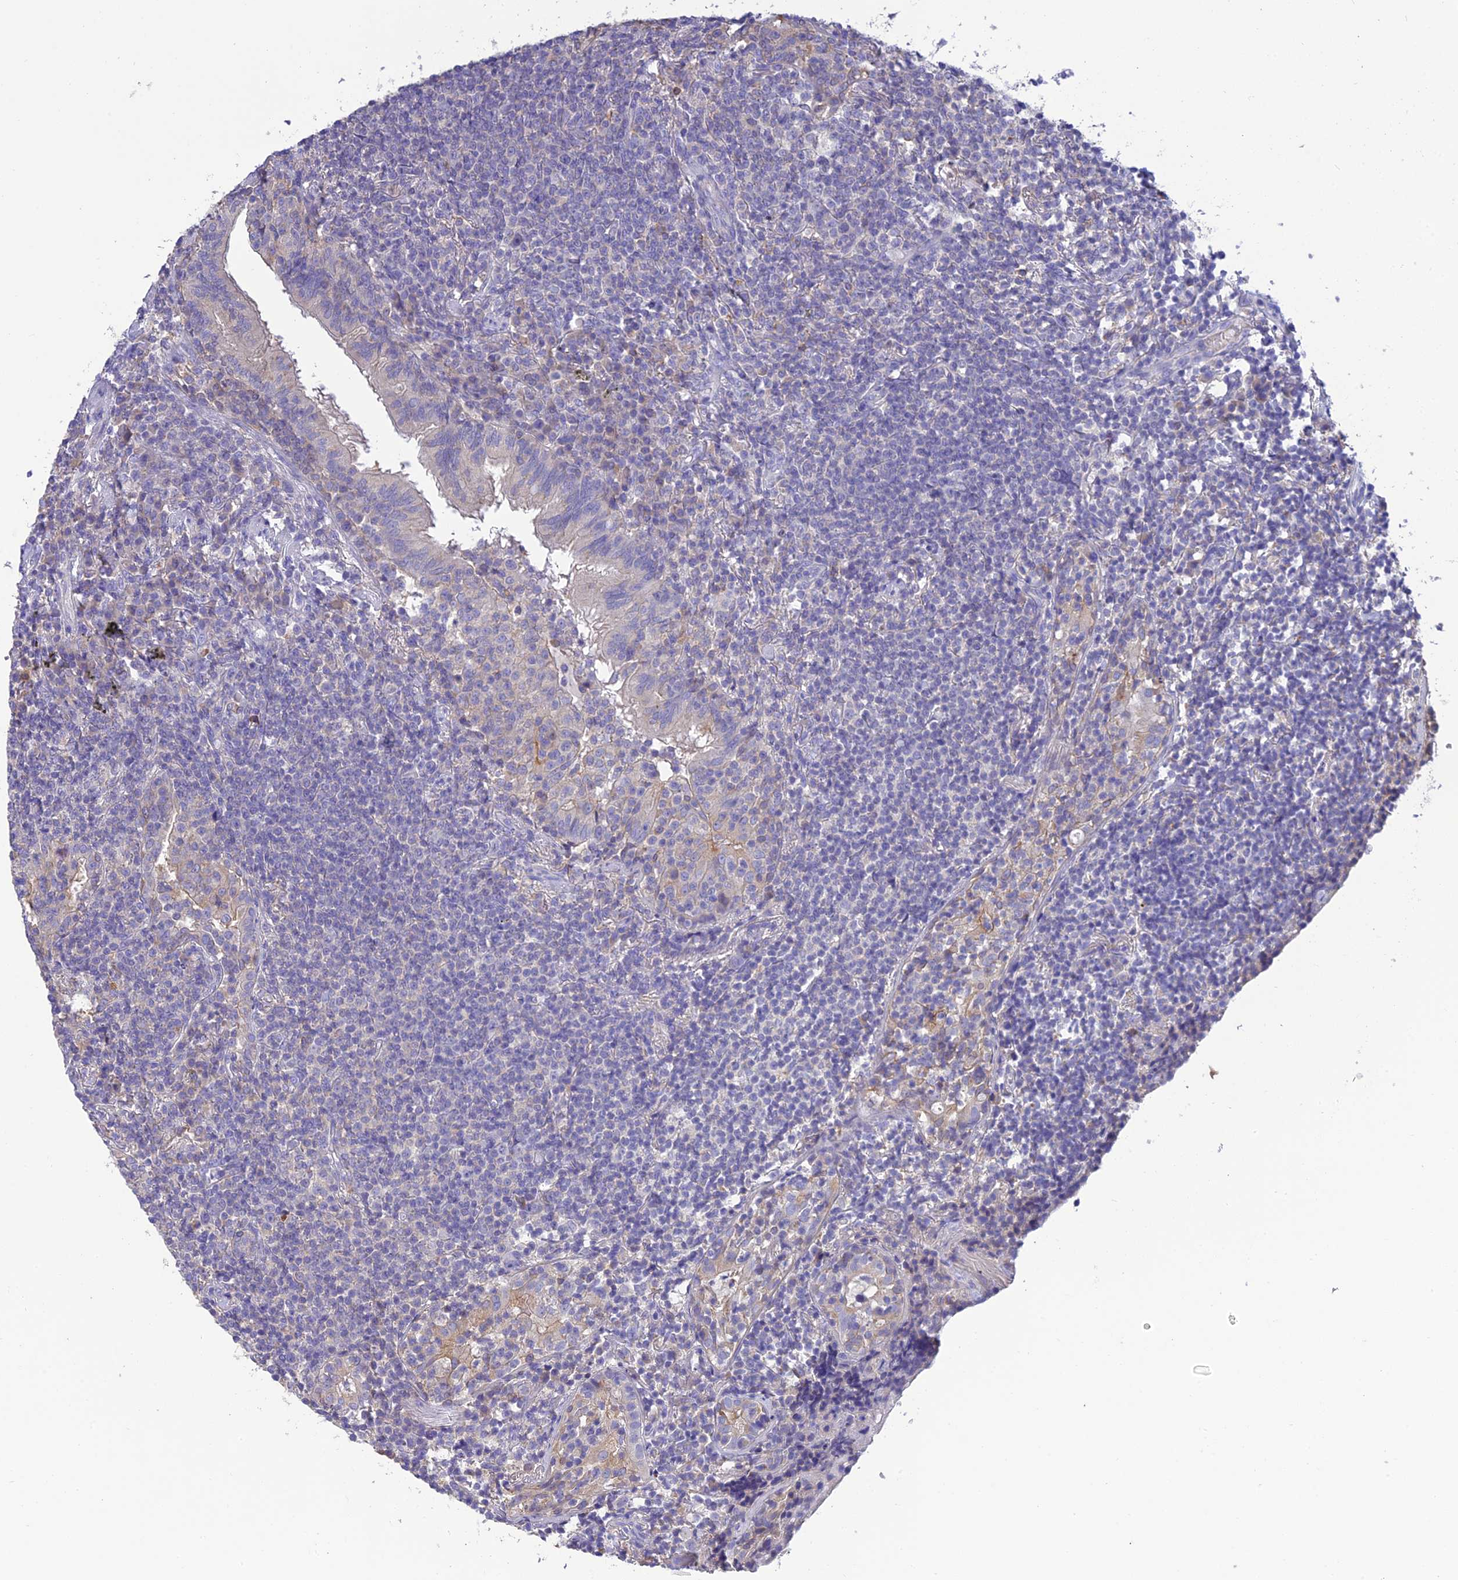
{"staining": {"intensity": "negative", "quantity": "none", "location": "none"}, "tissue": "lymphoma", "cell_type": "Tumor cells", "image_type": "cancer", "snomed": [{"axis": "morphology", "description": "Malignant lymphoma, non-Hodgkin's type, Low grade"}, {"axis": "topography", "description": "Lung"}], "caption": "A photomicrograph of malignant lymphoma, non-Hodgkin's type (low-grade) stained for a protein demonstrates no brown staining in tumor cells.", "gene": "SFT2D2", "patient": {"sex": "female", "age": 71}}